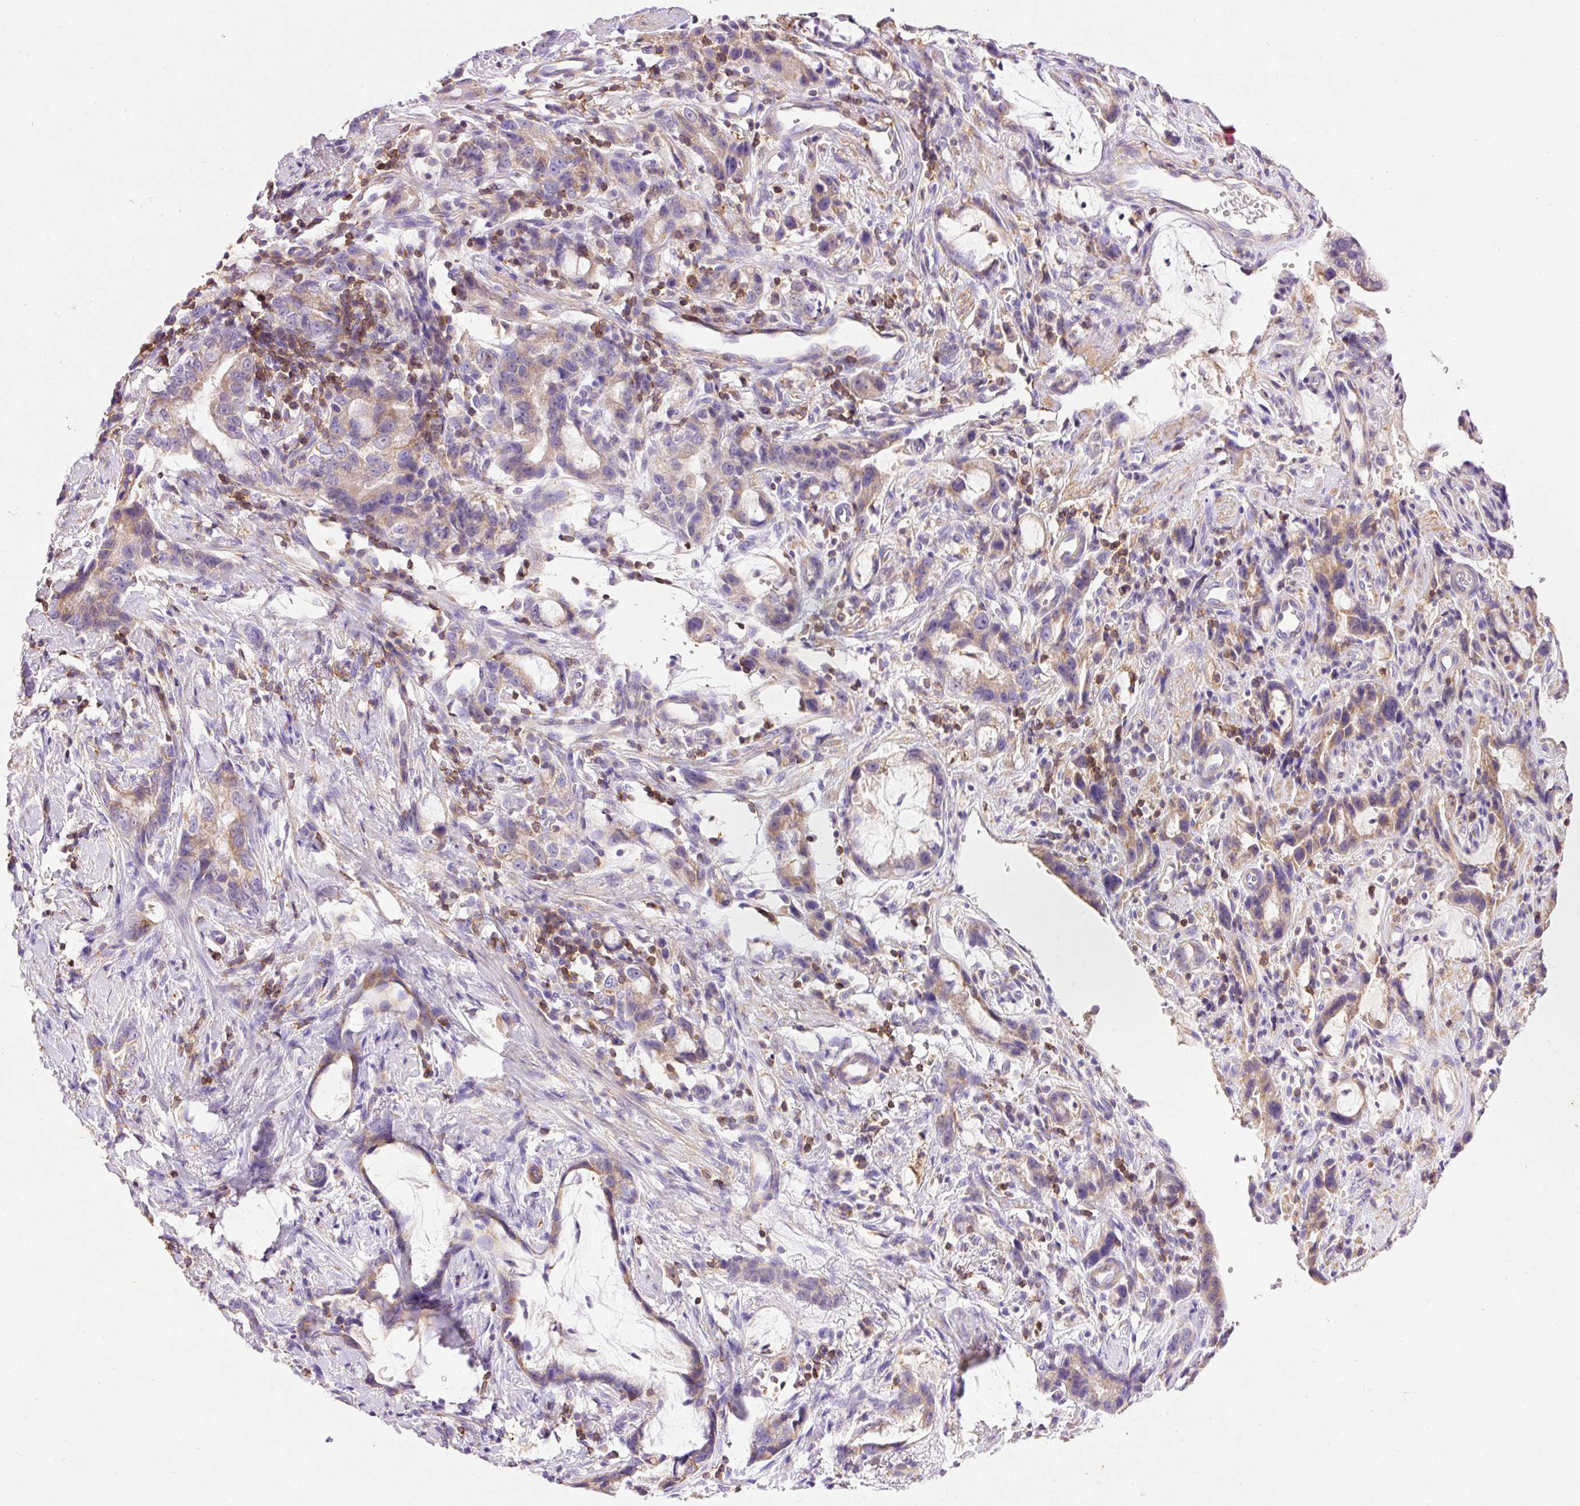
{"staining": {"intensity": "weak", "quantity": "25%-75%", "location": "cytoplasmic/membranous"}, "tissue": "stomach cancer", "cell_type": "Tumor cells", "image_type": "cancer", "snomed": [{"axis": "morphology", "description": "Adenocarcinoma, NOS"}, {"axis": "topography", "description": "Stomach"}], "caption": "A brown stain highlights weak cytoplasmic/membranous expression of a protein in human stomach adenocarcinoma tumor cells.", "gene": "IMMT", "patient": {"sex": "male", "age": 55}}